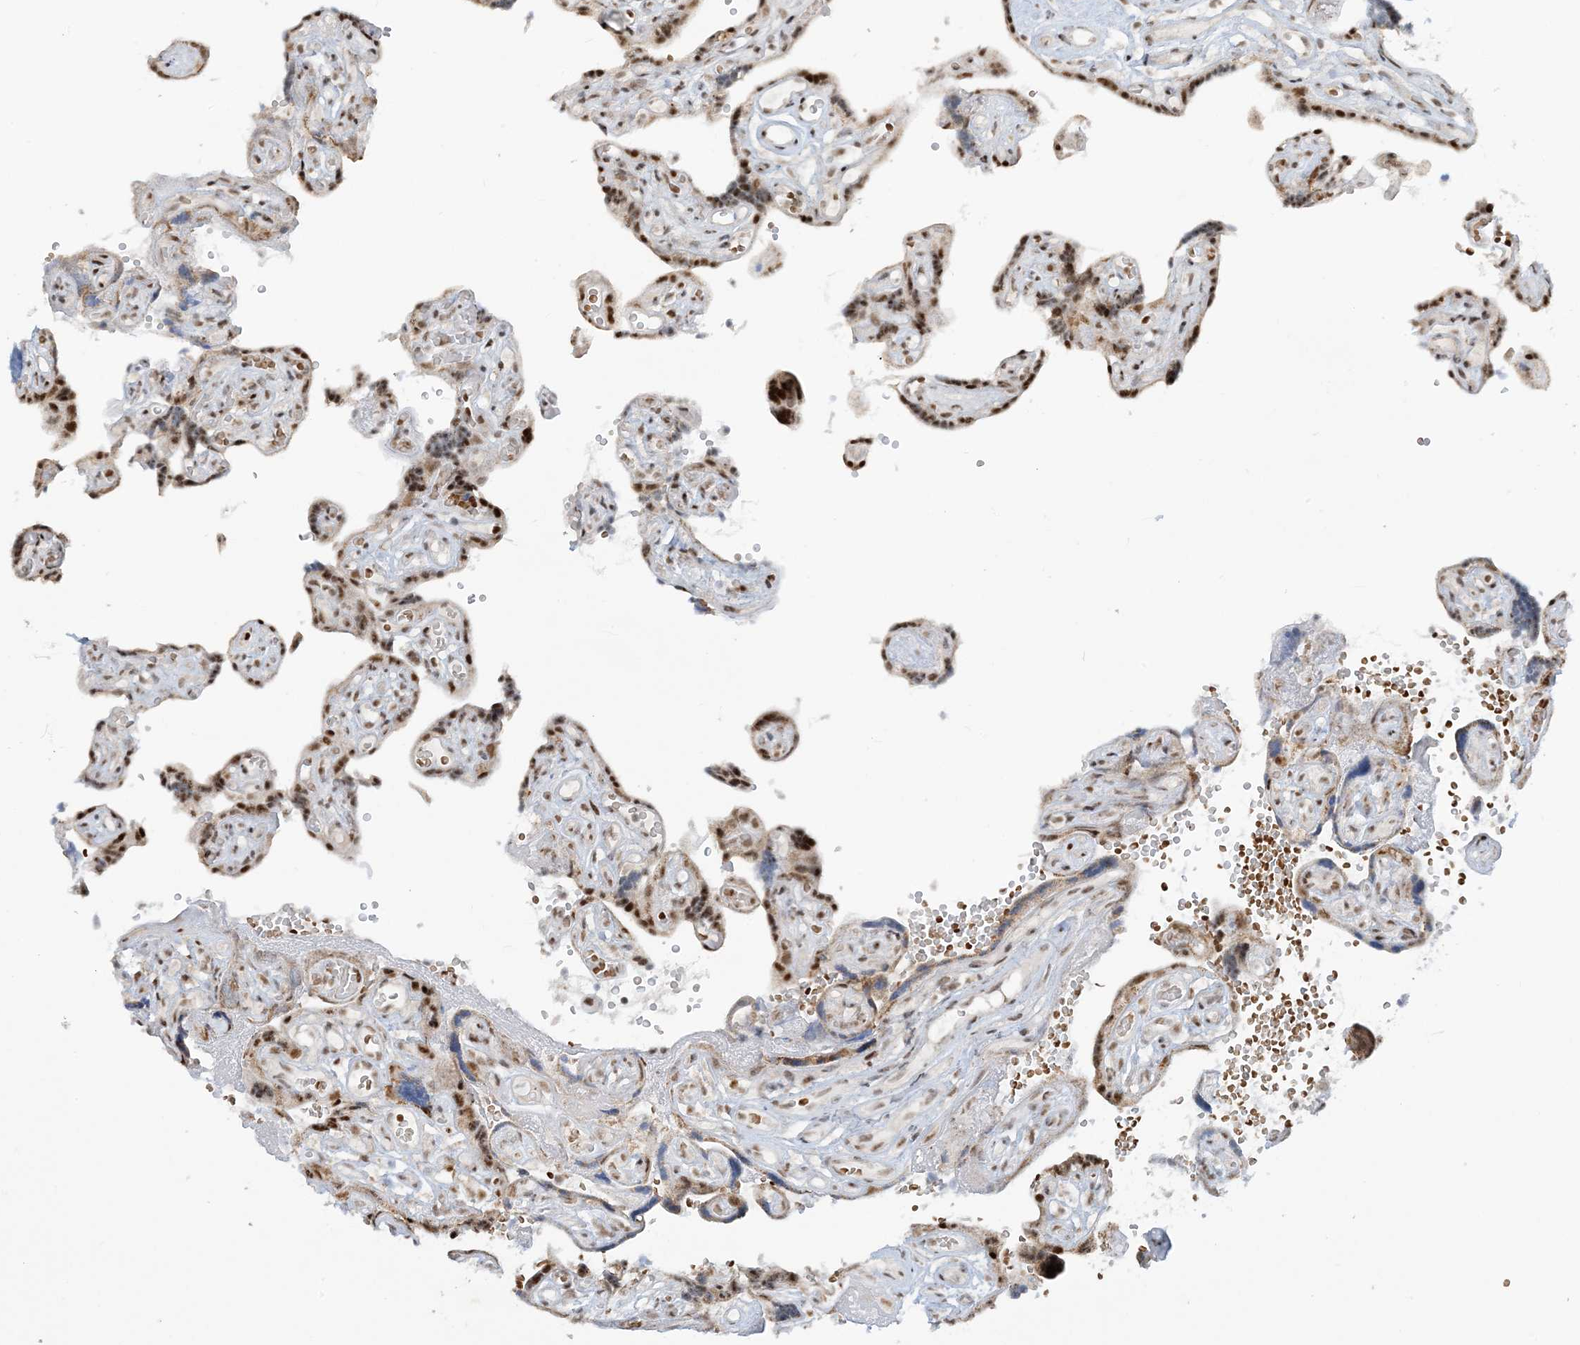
{"staining": {"intensity": "moderate", "quantity": ">75%", "location": "nuclear"}, "tissue": "placenta", "cell_type": "Decidual cells", "image_type": "normal", "snomed": [{"axis": "morphology", "description": "Normal tissue, NOS"}, {"axis": "topography", "description": "Placenta"}], "caption": "IHC of normal placenta reveals medium levels of moderate nuclear positivity in approximately >75% of decidual cells. (Stains: DAB (3,3'-diaminobenzidine) in brown, nuclei in blue, Microscopy: brightfield microscopy at high magnification).", "gene": "ECT2L", "patient": {"sex": "female", "age": 30}}